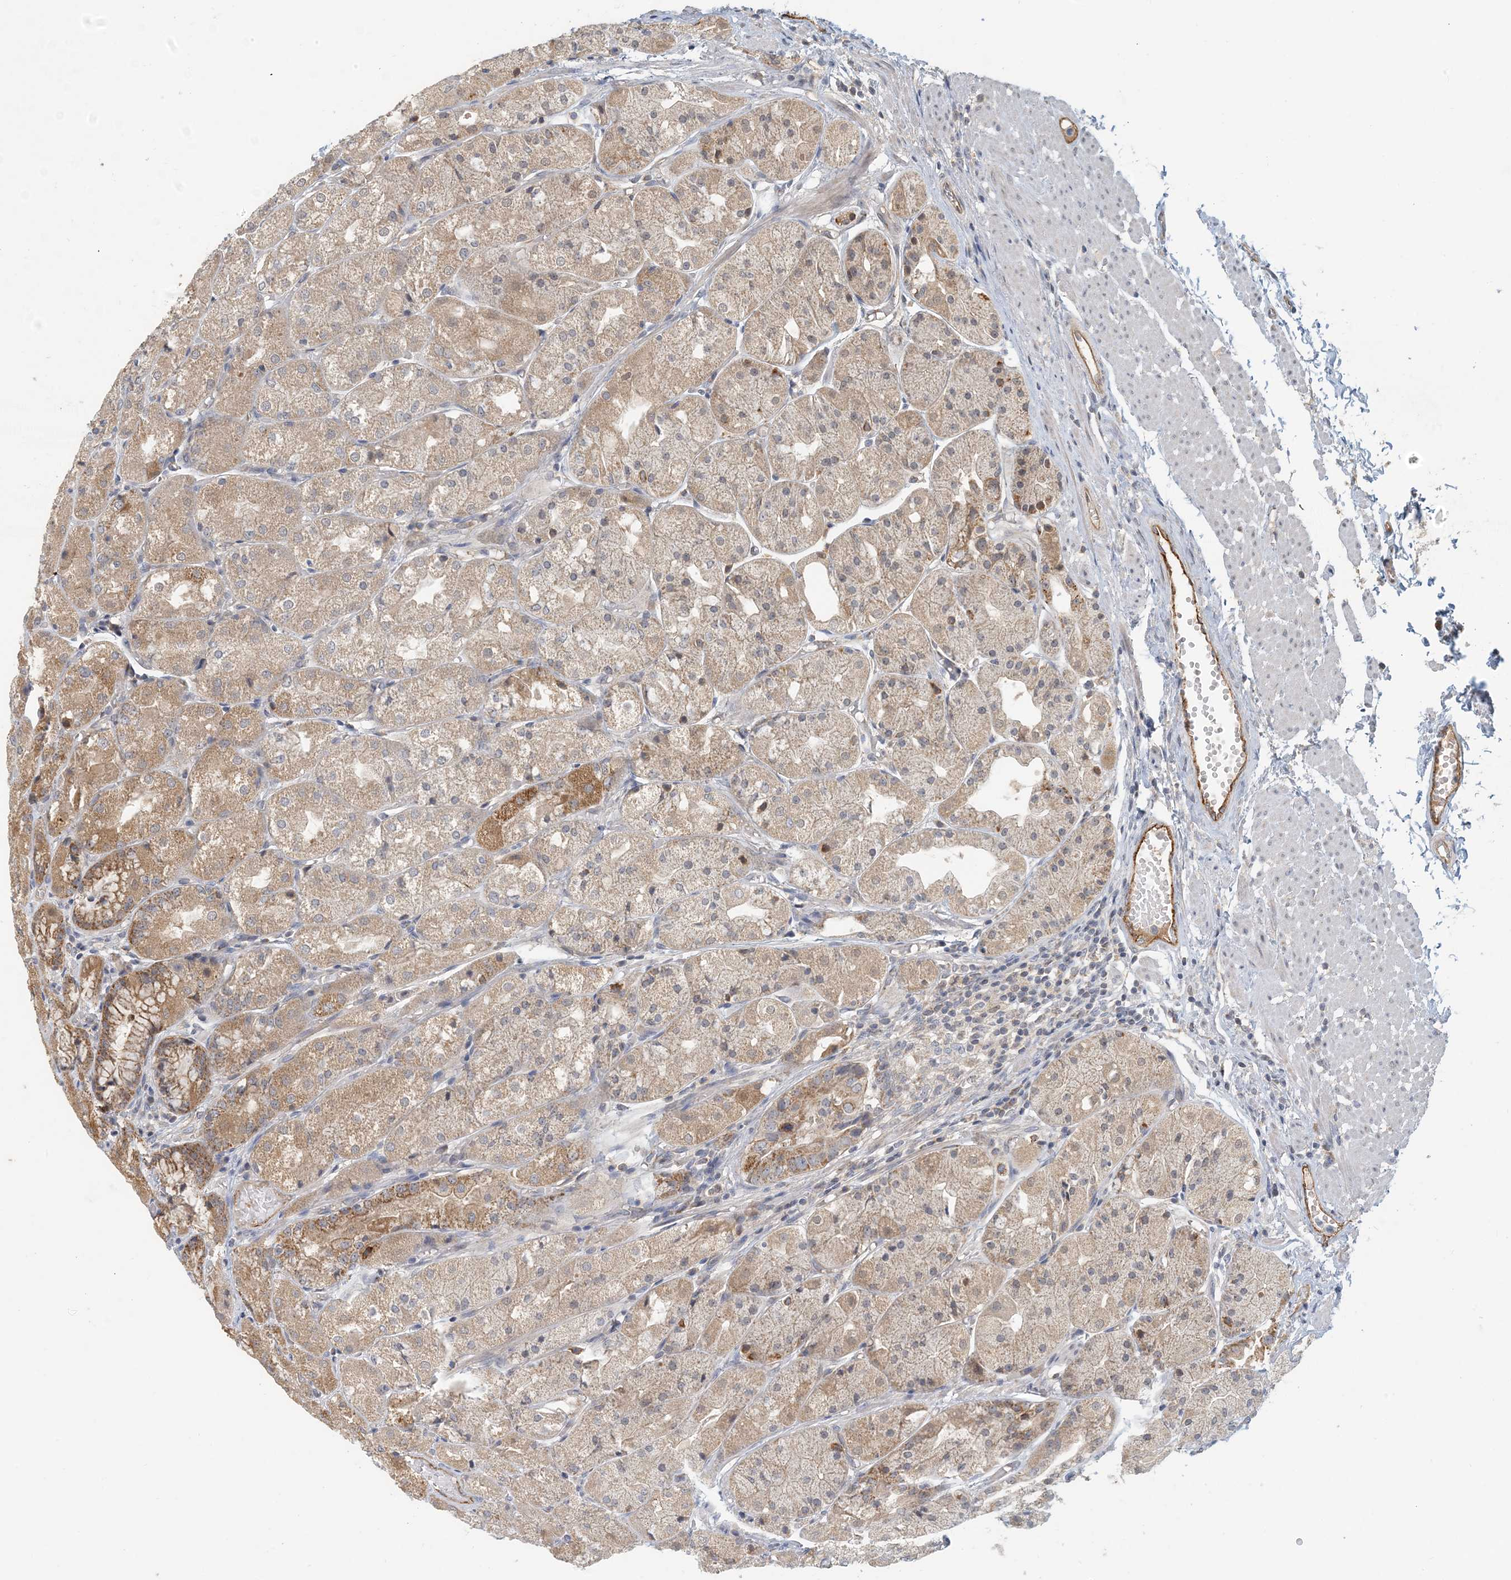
{"staining": {"intensity": "moderate", "quantity": ">75%", "location": "cytoplasmic/membranous"}, "tissue": "stomach", "cell_type": "Glandular cells", "image_type": "normal", "snomed": [{"axis": "morphology", "description": "Normal tissue, NOS"}, {"axis": "topography", "description": "Stomach, upper"}], "caption": "The photomicrograph displays a brown stain indicating the presence of a protein in the cytoplasmic/membranous of glandular cells in stomach.", "gene": "ZBTB3", "patient": {"sex": "male", "age": 72}}